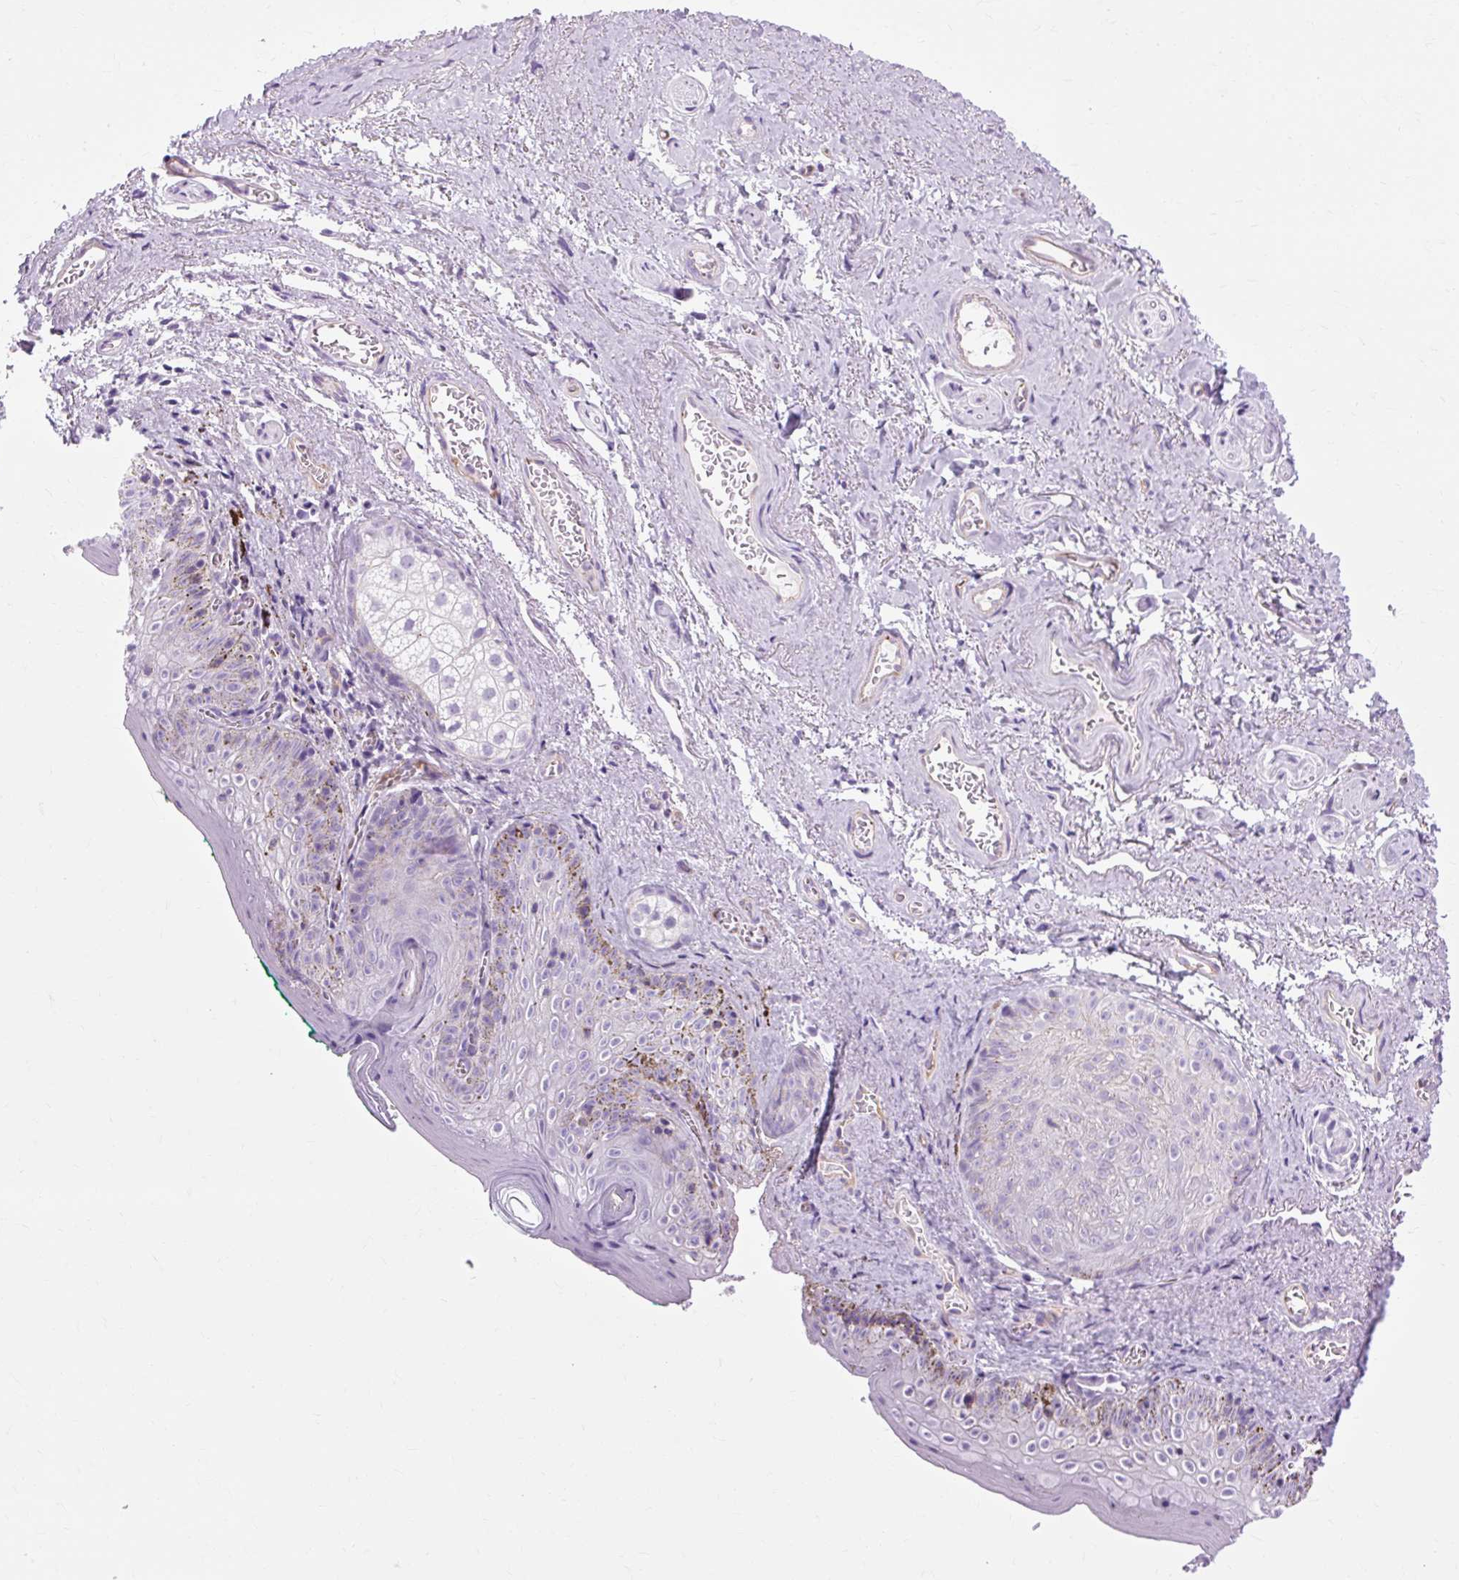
{"staining": {"intensity": "negative", "quantity": "none", "location": "none"}, "tissue": "vagina", "cell_type": "Squamous epithelial cells", "image_type": "normal", "snomed": [{"axis": "morphology", "description": "Normal tissue, NOS"}, {"axis": "topography", "description": "Vulva"}, {"axis": "topography", "description": "Vagina"}, {"axis": "topography", "description": "Peripheral nerve tissue"}], "caption": "This is an immunohistochemistry (IHC) histopathology image of unremarkable vagina. There is no positivity in squamous epithelial cells.", "gene": "OOEP", "patient": {"sex": "female", "age": 66}}